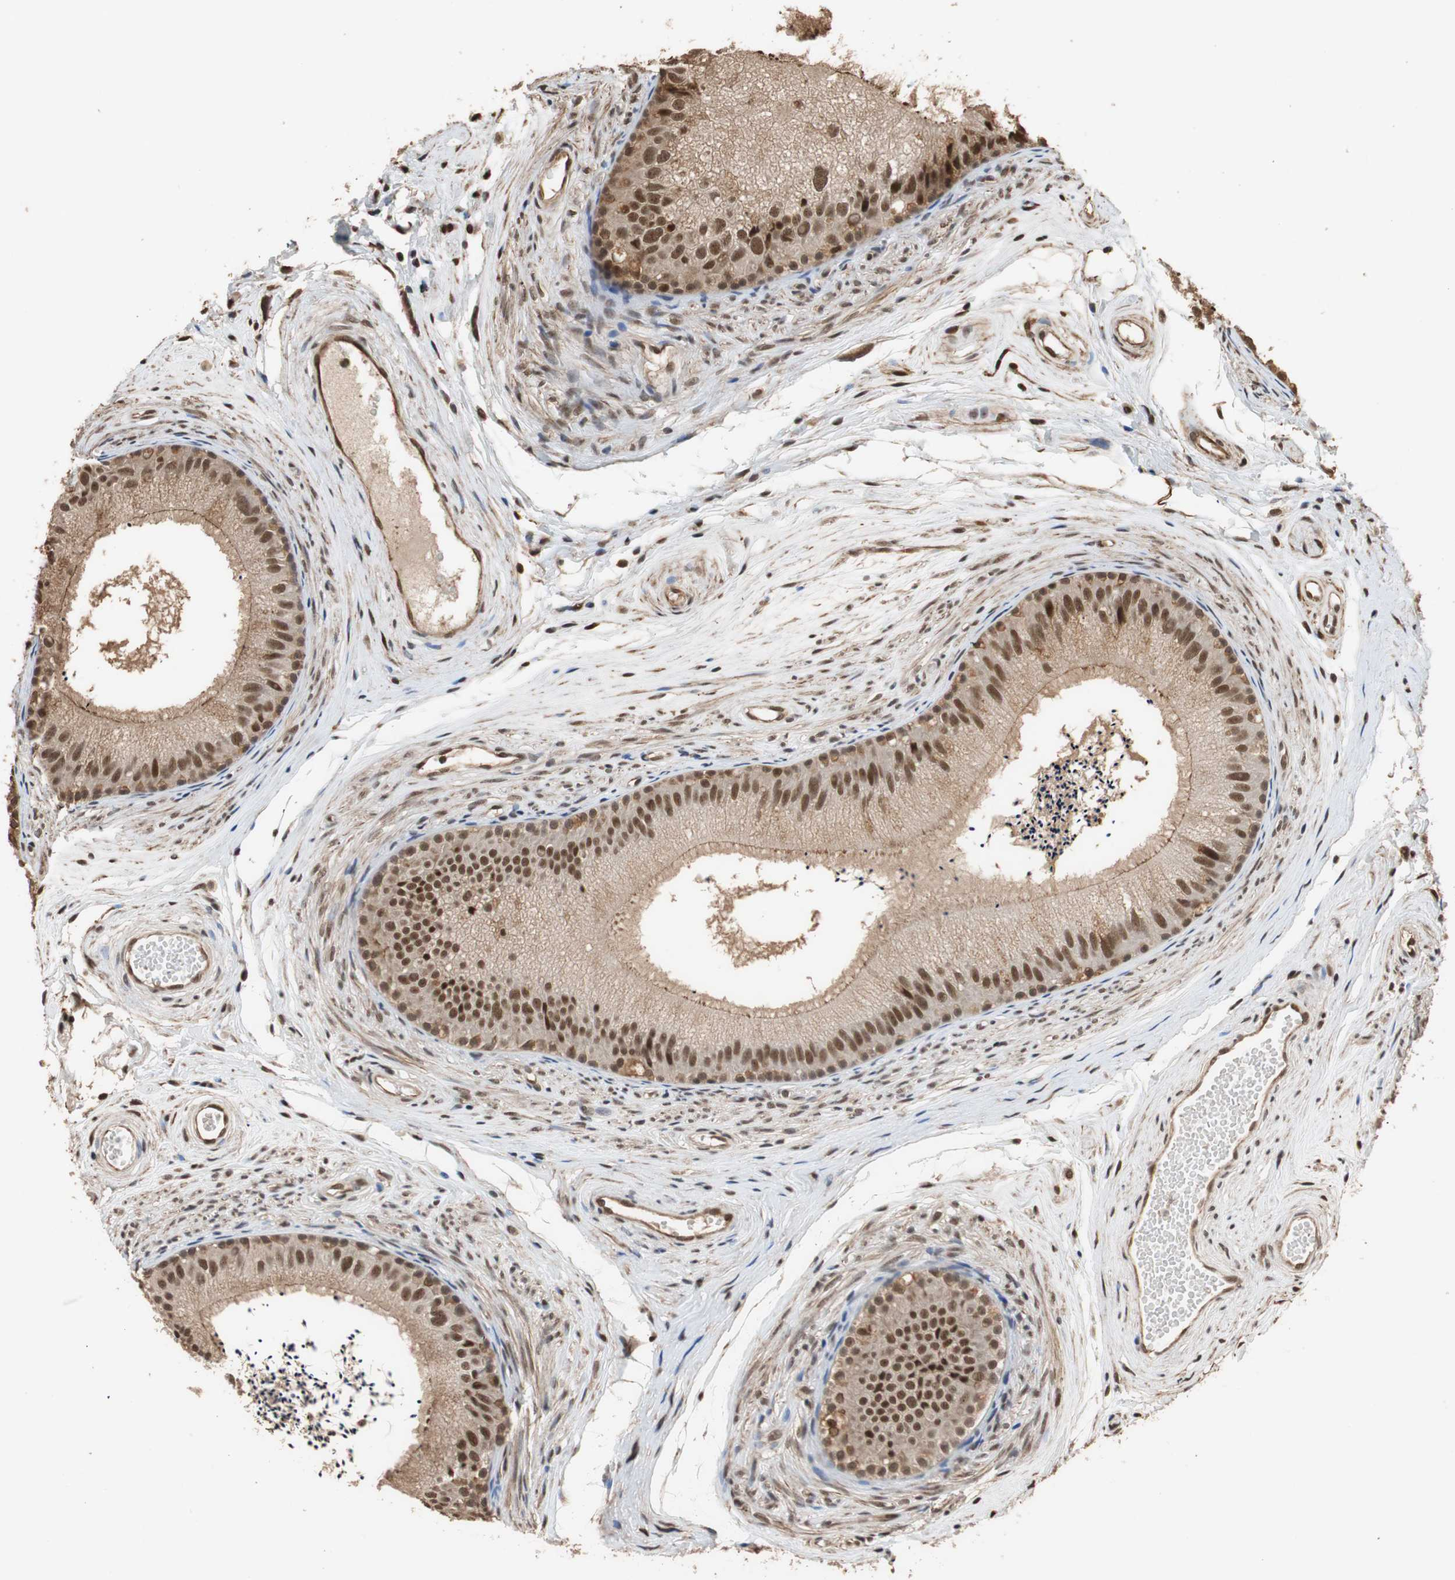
{"staining": {"intensity": "moderate", "quantity": ">75%", "location": "cytoplasmic/membranous,nuclear"}, "tissue": "epididymis", "cell_type": "Glandular cells", "image_type": "normal", "snomed": [{"axis": "morphology", "description": "Normal tissue, NOS"}, {"axis": "topography", "description": "Epididymis"}], "caption": "Approximately >75% of glandular cells in benign epididymis display moderate cytoplasmic/membranous,nuclear protein positivity as visualized by brown immunohistochemical staining.", "gene": "CDC5L", "patient": {"sex": "male", "age": 56}}